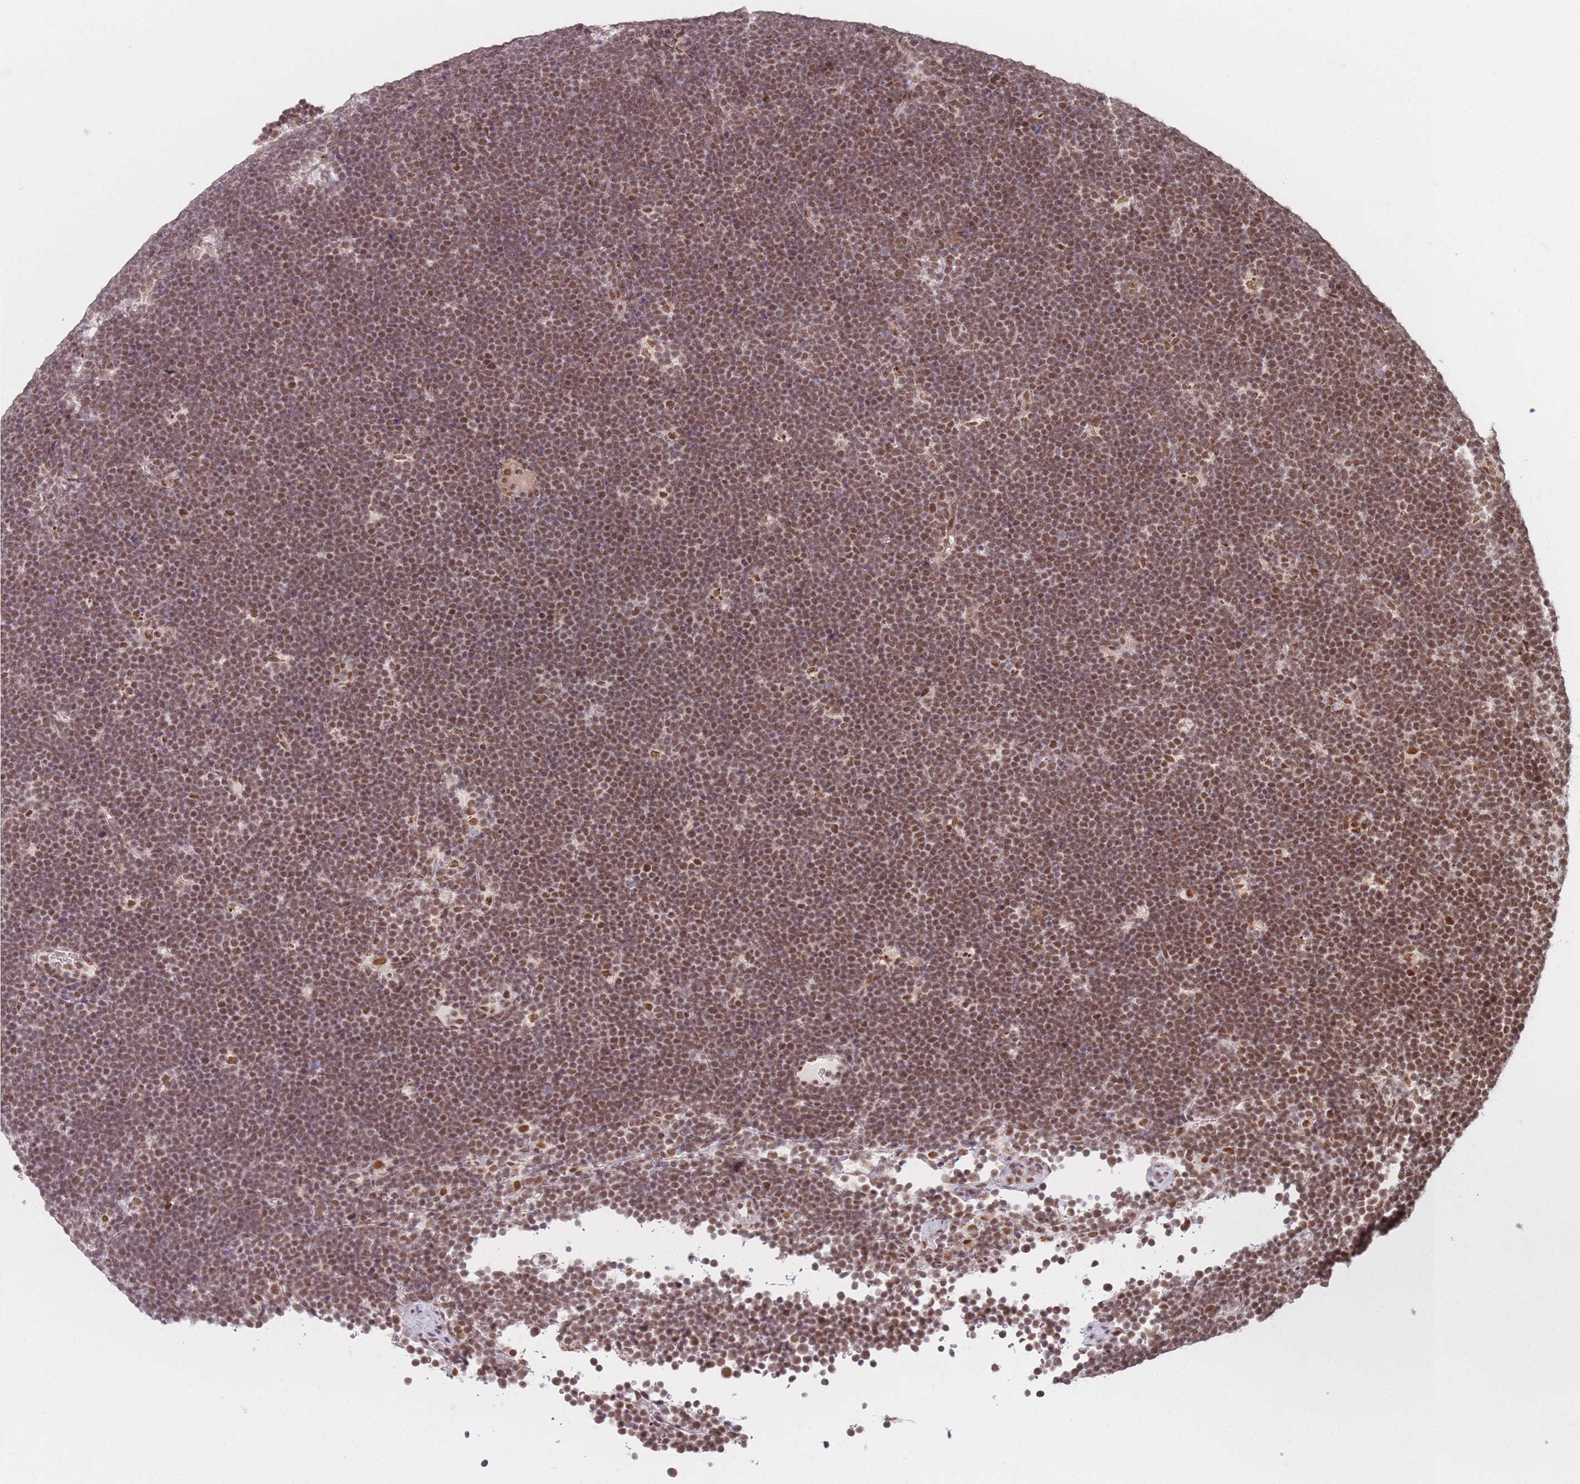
{"staining": {"intensity": "moderate", "quantity": ">75%", "location": "nuclear"}, "tissue": "lymphoma", "cell_type": "Tumor cells", "image_type": "cancer", "snomed": [{"axis": "morphology", "description": "Malignant lymphoma, non-Hodgkin's type, High grade"}, {"axis": "topography", "description": "Lymph node"}], "caption": "Moderate nuclear expression for a protein is identified in about >75% of tumor cells of lymphoma using immunohistochemistry (IHC).", "gene": "SUPT6H", "patient": {"sex": "male", "age": 13}}